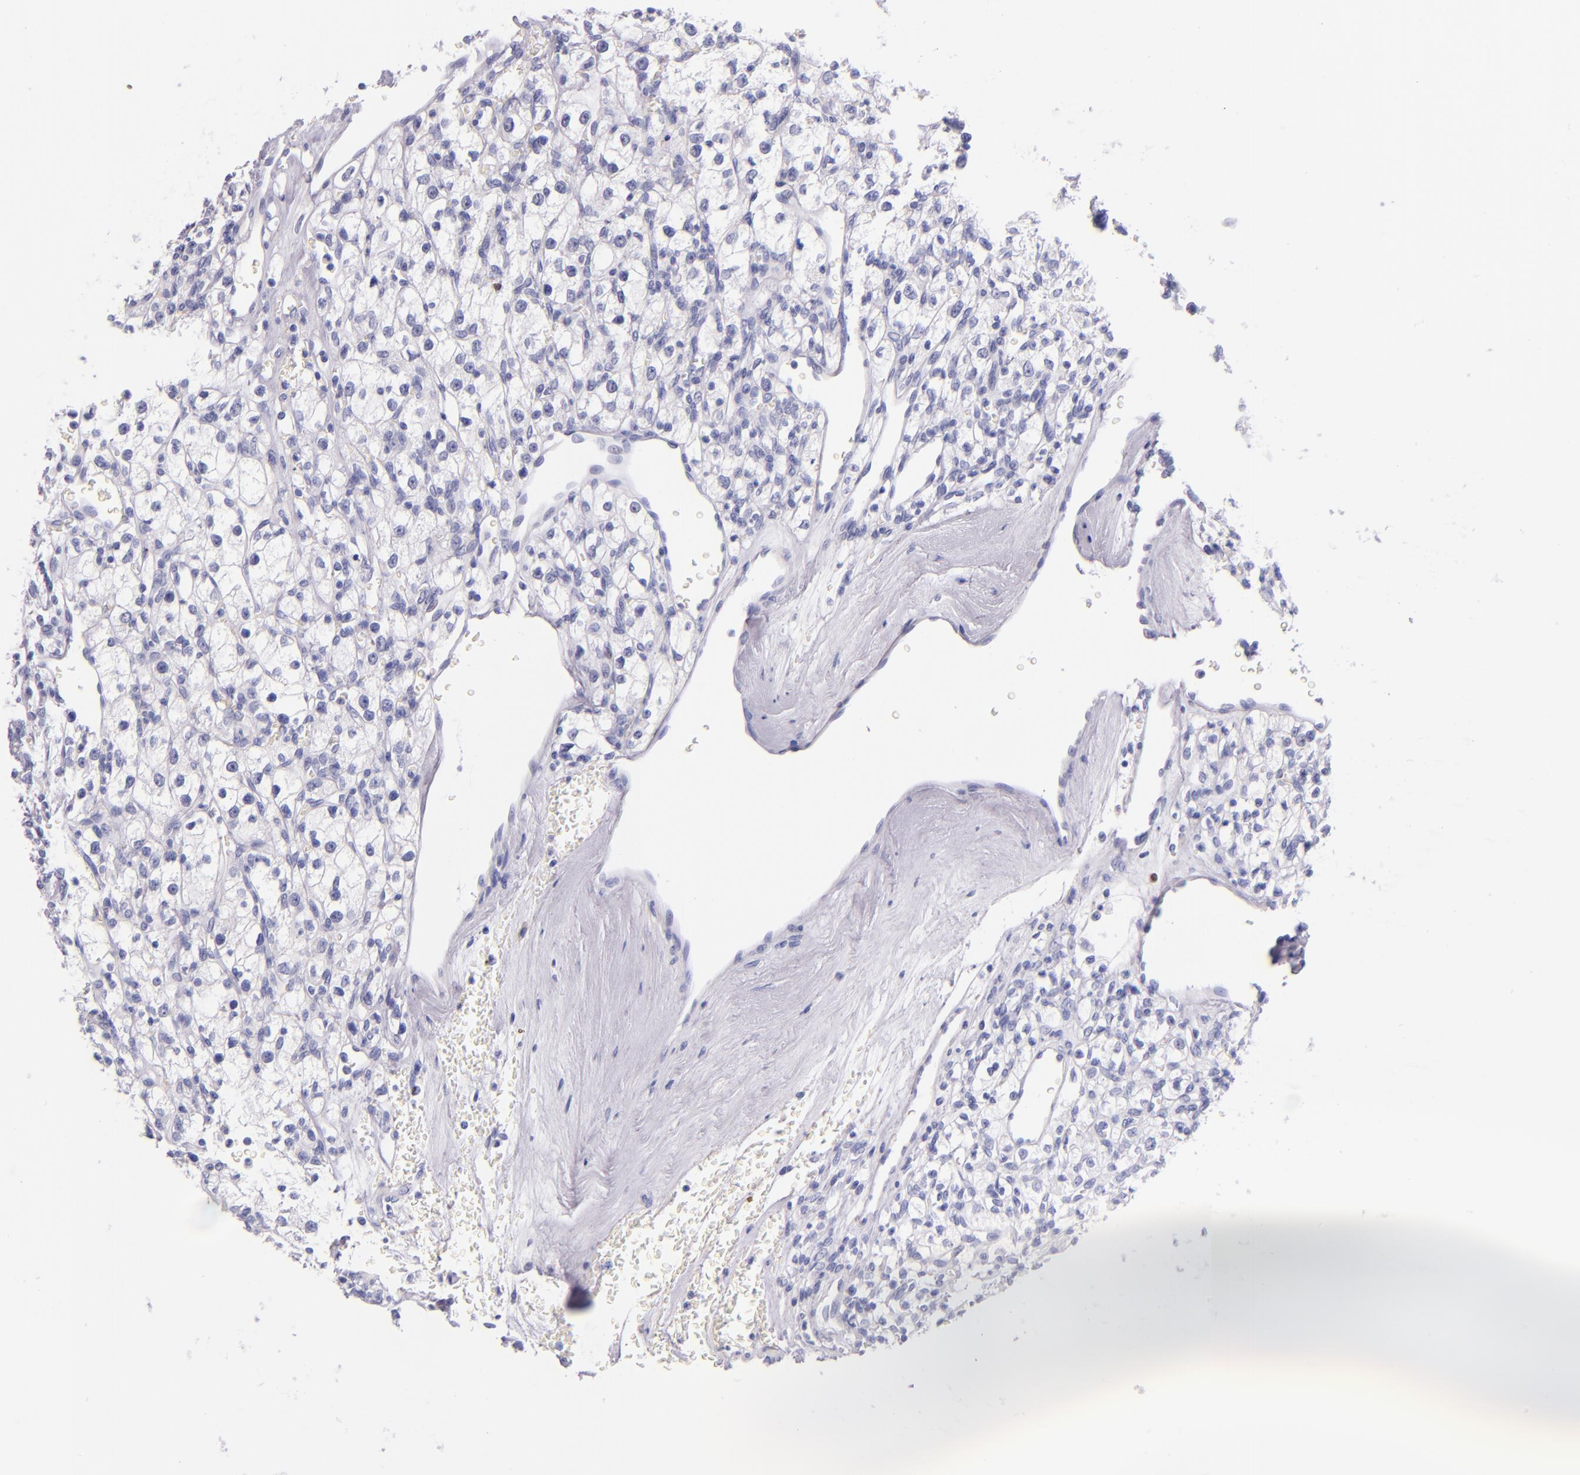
{"staining": {"intensity": "negative", "quantity": "none", "location": "none"}, "tissue": "renal cancer", "cell_type": "Tumor cells", "image_type": "cancer", "snomed": [{"axis": "morphology", "description": "Adenocarcinoma, NOS"}, {"axis": "topography", "description": "Kidney"}], "caption": "Image shows no protein expression in tumor cells of adenocarcinoma (renal) tissue.", "gene": "IRF4", "patient": {"sex": "female", "age": 62}}